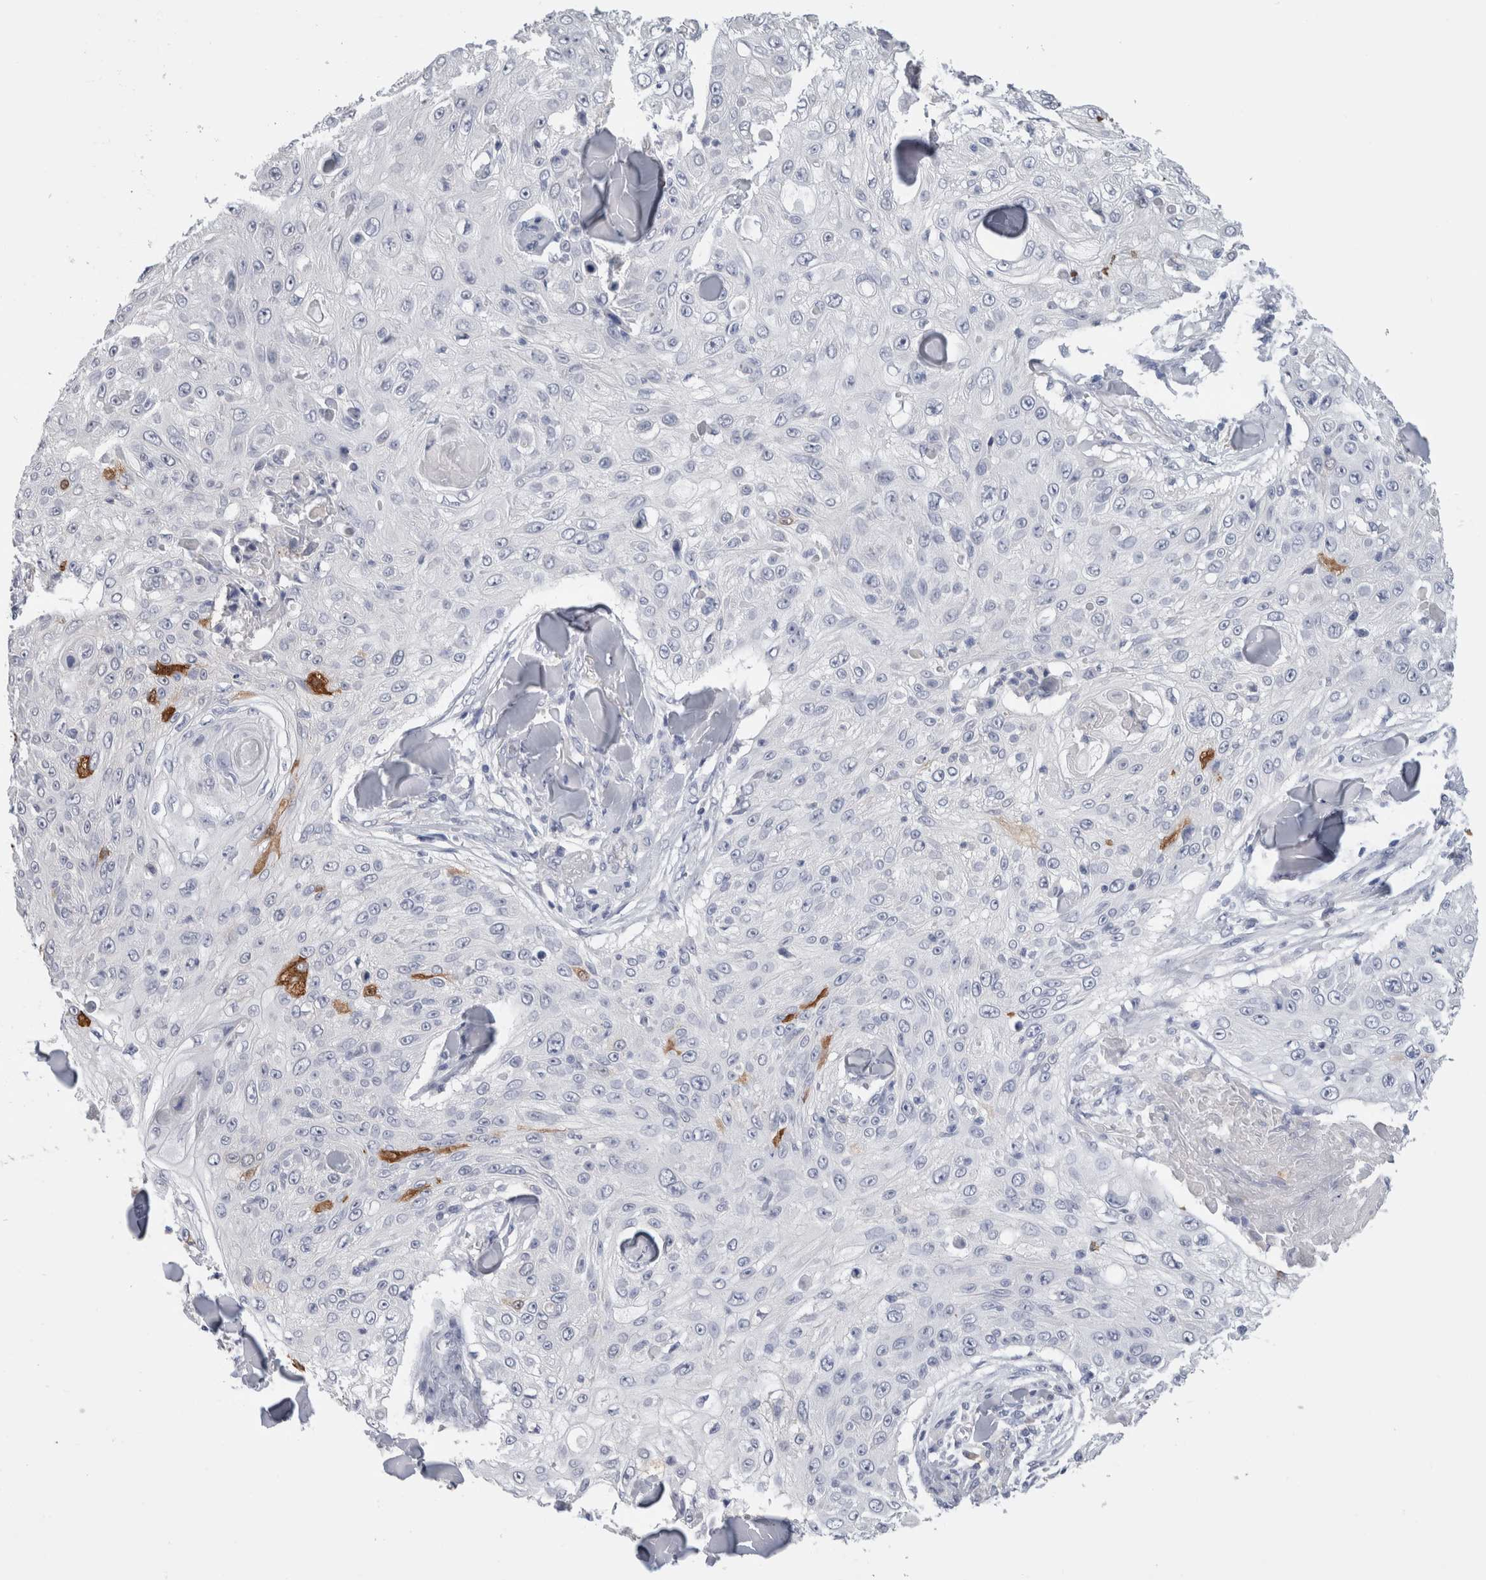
{"staining": {"intensity": "negative", "quantity": "none", "location": "none"}, "tissue": "skin cancer", "cell_type": "Tumor cells", "image_type": "cancer", "snomed": [{"axis": "morphology", "description": "Squamous cell carcinoma, NOS"}, {"axis": "topography", "description": "Skin"}], "caption": "An immunohistochemistry (IHC) image of squamous cell carcinoma (skin) is shown. There is no staining in tumor cells of squamous cell carcinoma (skin). (DAB IHC visualized using brightfield microscopy, high magnification).", "gene": "FABP4", "patient": {"sex": "male", "age": 86}}